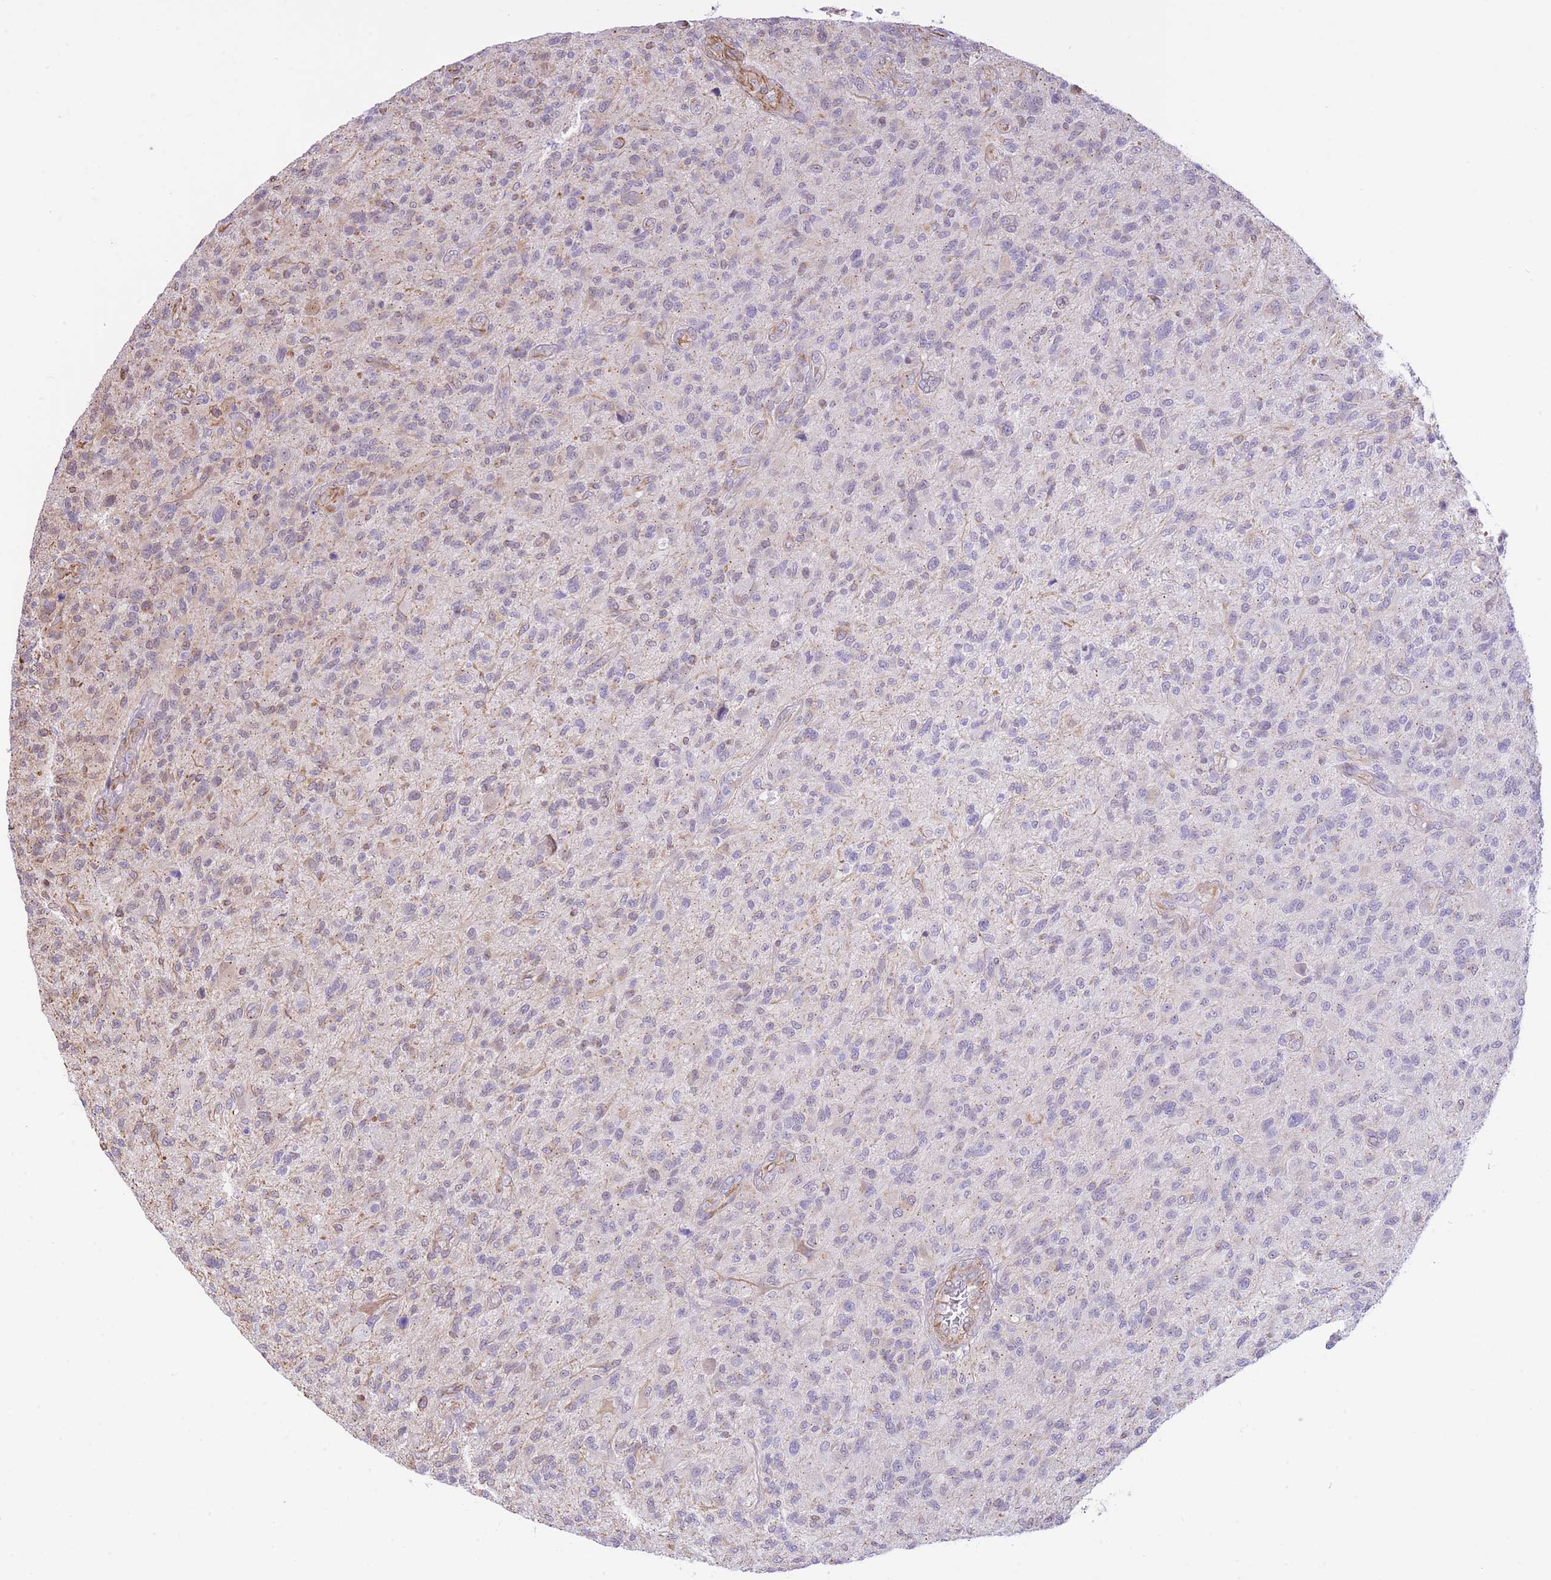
{"staining": {"intensity": "negative", "quantity": "none", "location": "none"}, "tissue": "glioma", "cell_type": "Tumor cells", "image_type": "cancer", "snomed": [{"axis": "morphology", "description": "Glioma, malignant, High grade"}, {"axis": "topography", "description": "Brain"}], "caption": "Tumor cells are negative for brown protein staining in malignant glioma (high-grade).", "gene": "PSG8", "patient": {"sex": "male", "age": 47}}